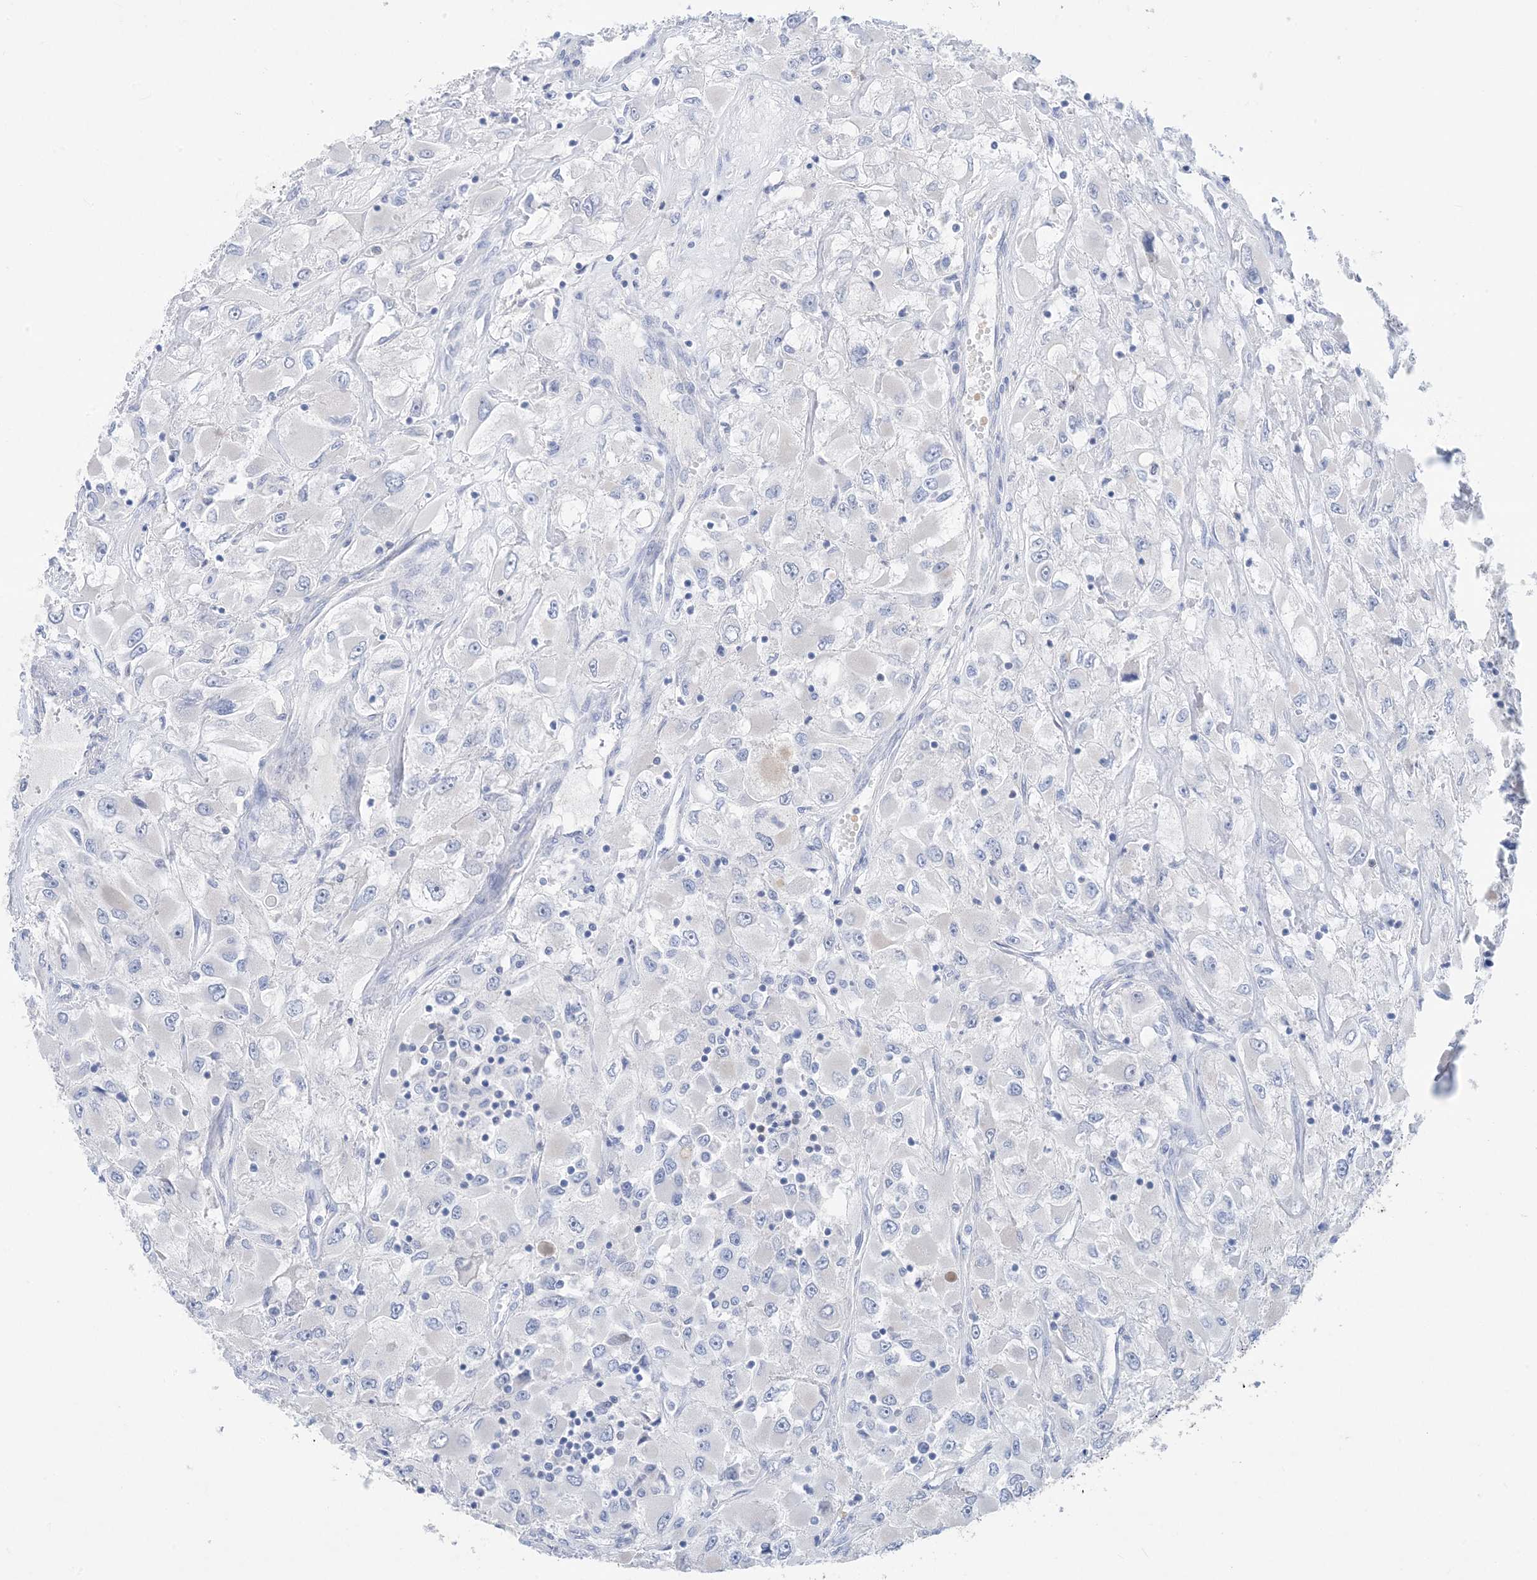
{"staining": {"intensity": "negative", "quantity": "none", "location": "none"}, "tissue": "renal cancer", "cell_type": "Tumor cells", "image_type": "cancer", "snomed": [{"axis": "morphology", "description": "Adenocarcinoma, NOS"}, {"axis": "topography", "description": "Kidney"}], "caption": "IHC histopathology image of neoplastic tissue: human renal cancer (adenocarcinoma) stained with DAB (3,3'-diaminobenzidine) shows no significant protein expression in tumor cells.", "gene": "SH3YL1", "patient": {"sex": "female", "age": 52}}